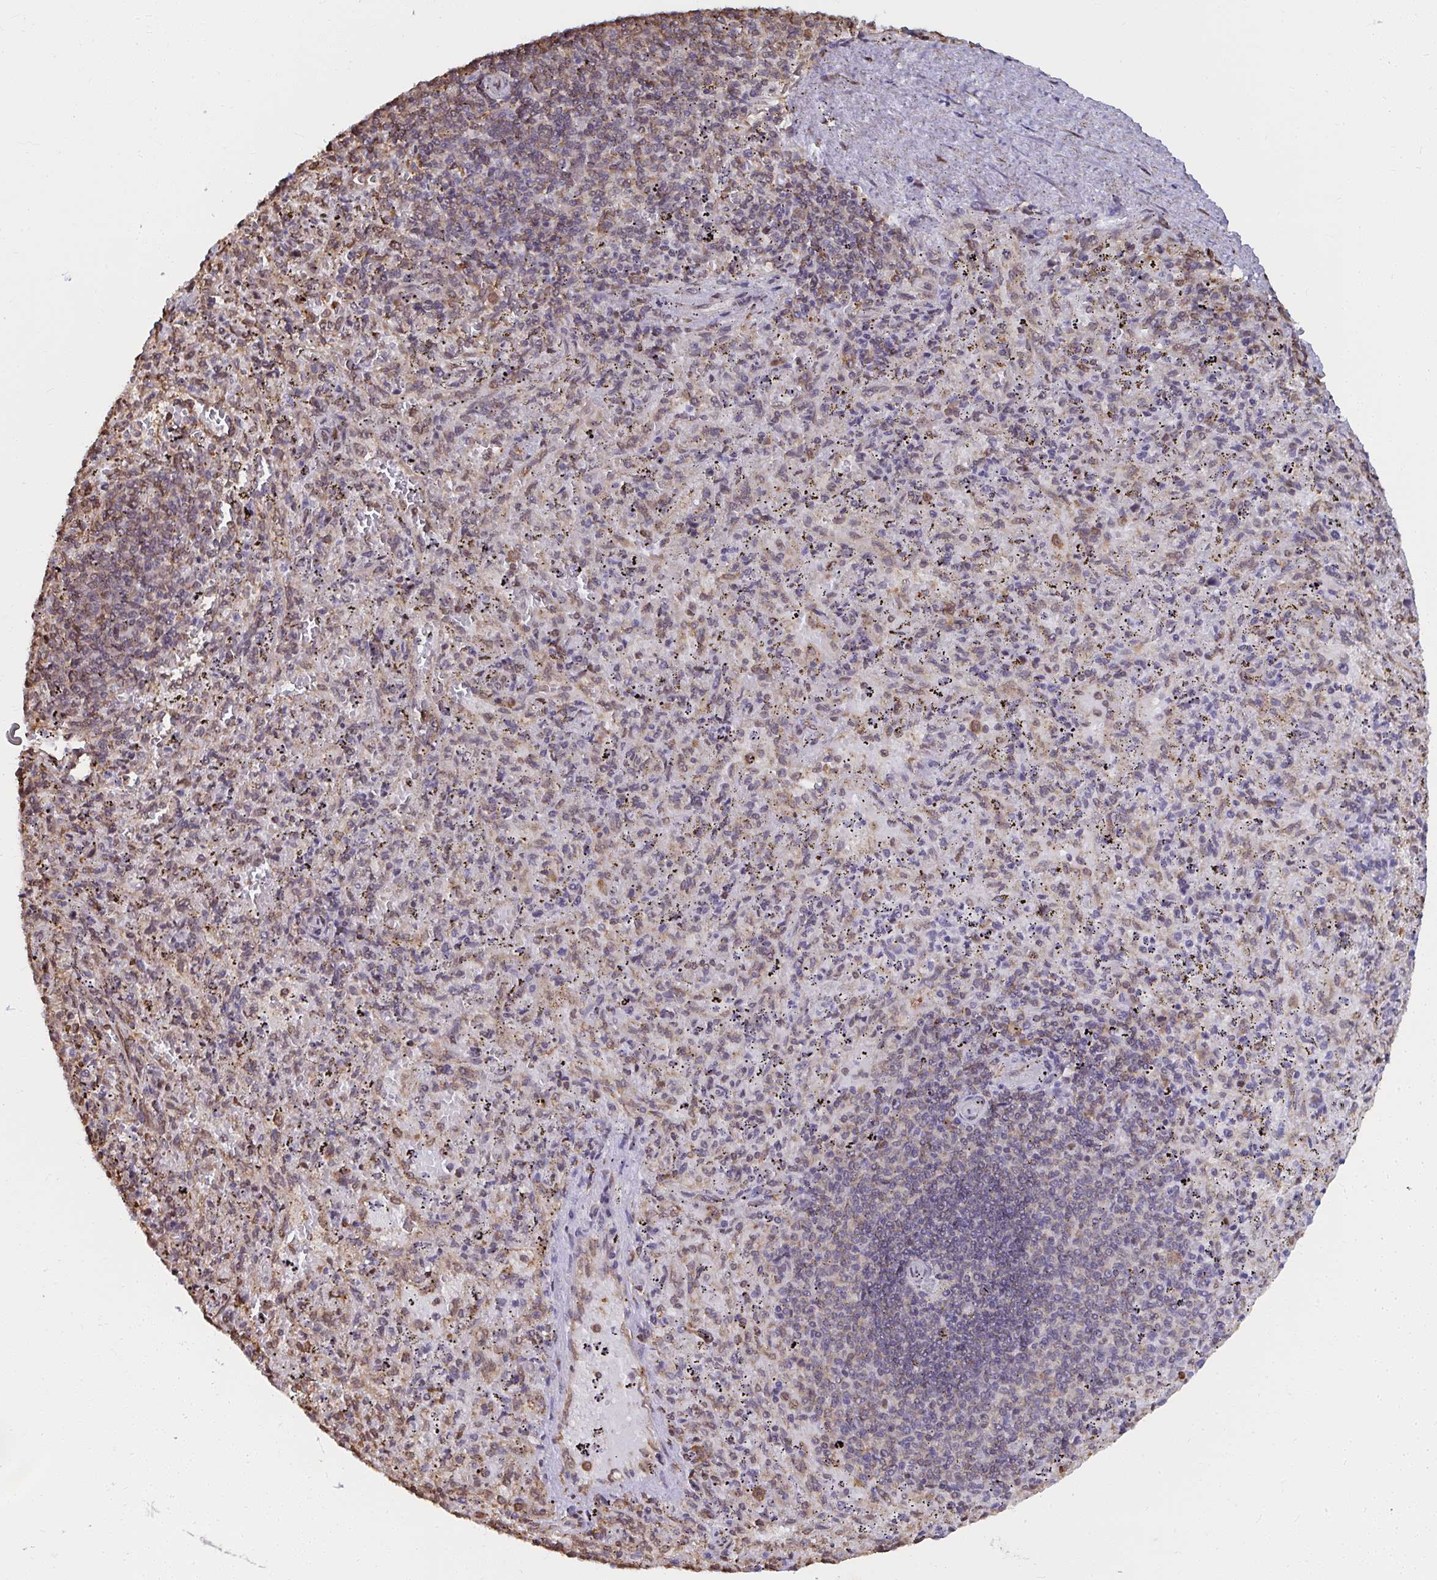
{"staining": {"intensity": "weak", "quantity": "25%-75%", "location": "cytoplasmic/membranous"}, "tissue": "spleen", "cell_type": "Cells in red pulp", "image_type": "normal", "snomed": [{"axis": "morphology", "description": "Normal tissue, NOS"}, {"axis": "topography", "description": "Spleen"}], "caption": "Spleen stained with a brown dye exhibits weak cytoplasmic/membranous positive expression in about 25%-75% of cells in red pulp.", "gene": "SYNCRIP", "patient": {"sex": "male", "age": 57}}